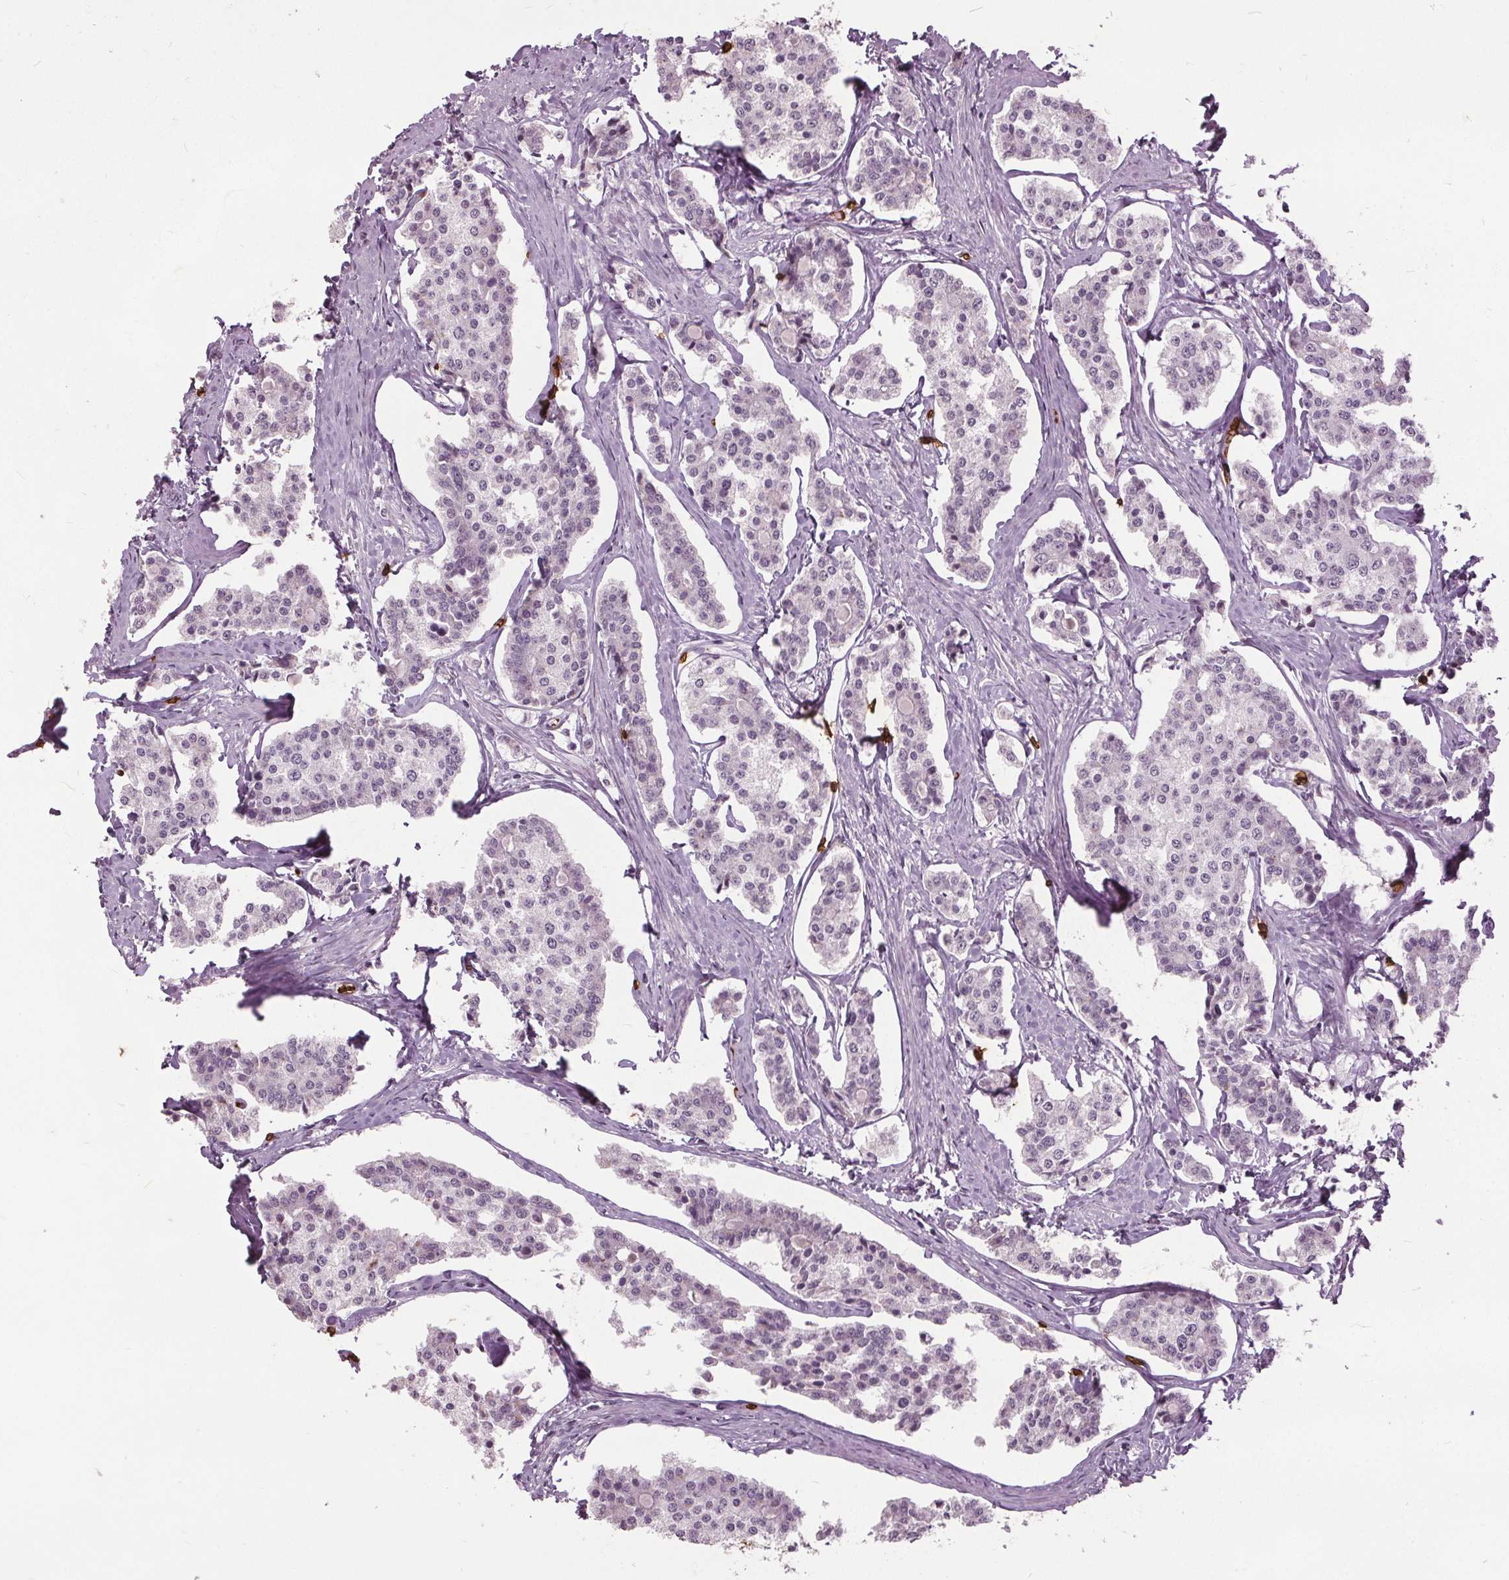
{"staining": {"intensity": "negative", "quantity": "none", "location": "none"}, "tissue": "carcinoid", "cell_type": "Tumor cells", "image_type": "cancer", "snomed": [{"axis": "morphology", "description": "Carcinoid, malignant, NOS"}, {"axis": "topography", "description": "Small intestine"}], "caption": "Immunohistochemistry image of neoplastic tissue: human carcinoid stained with DAB (3,3'-diaminobenzidine) reveals no significant protein positivity in tumor cells.", "gene": "SLC4A1", "patient": {"sex": "female", "age": 65}}